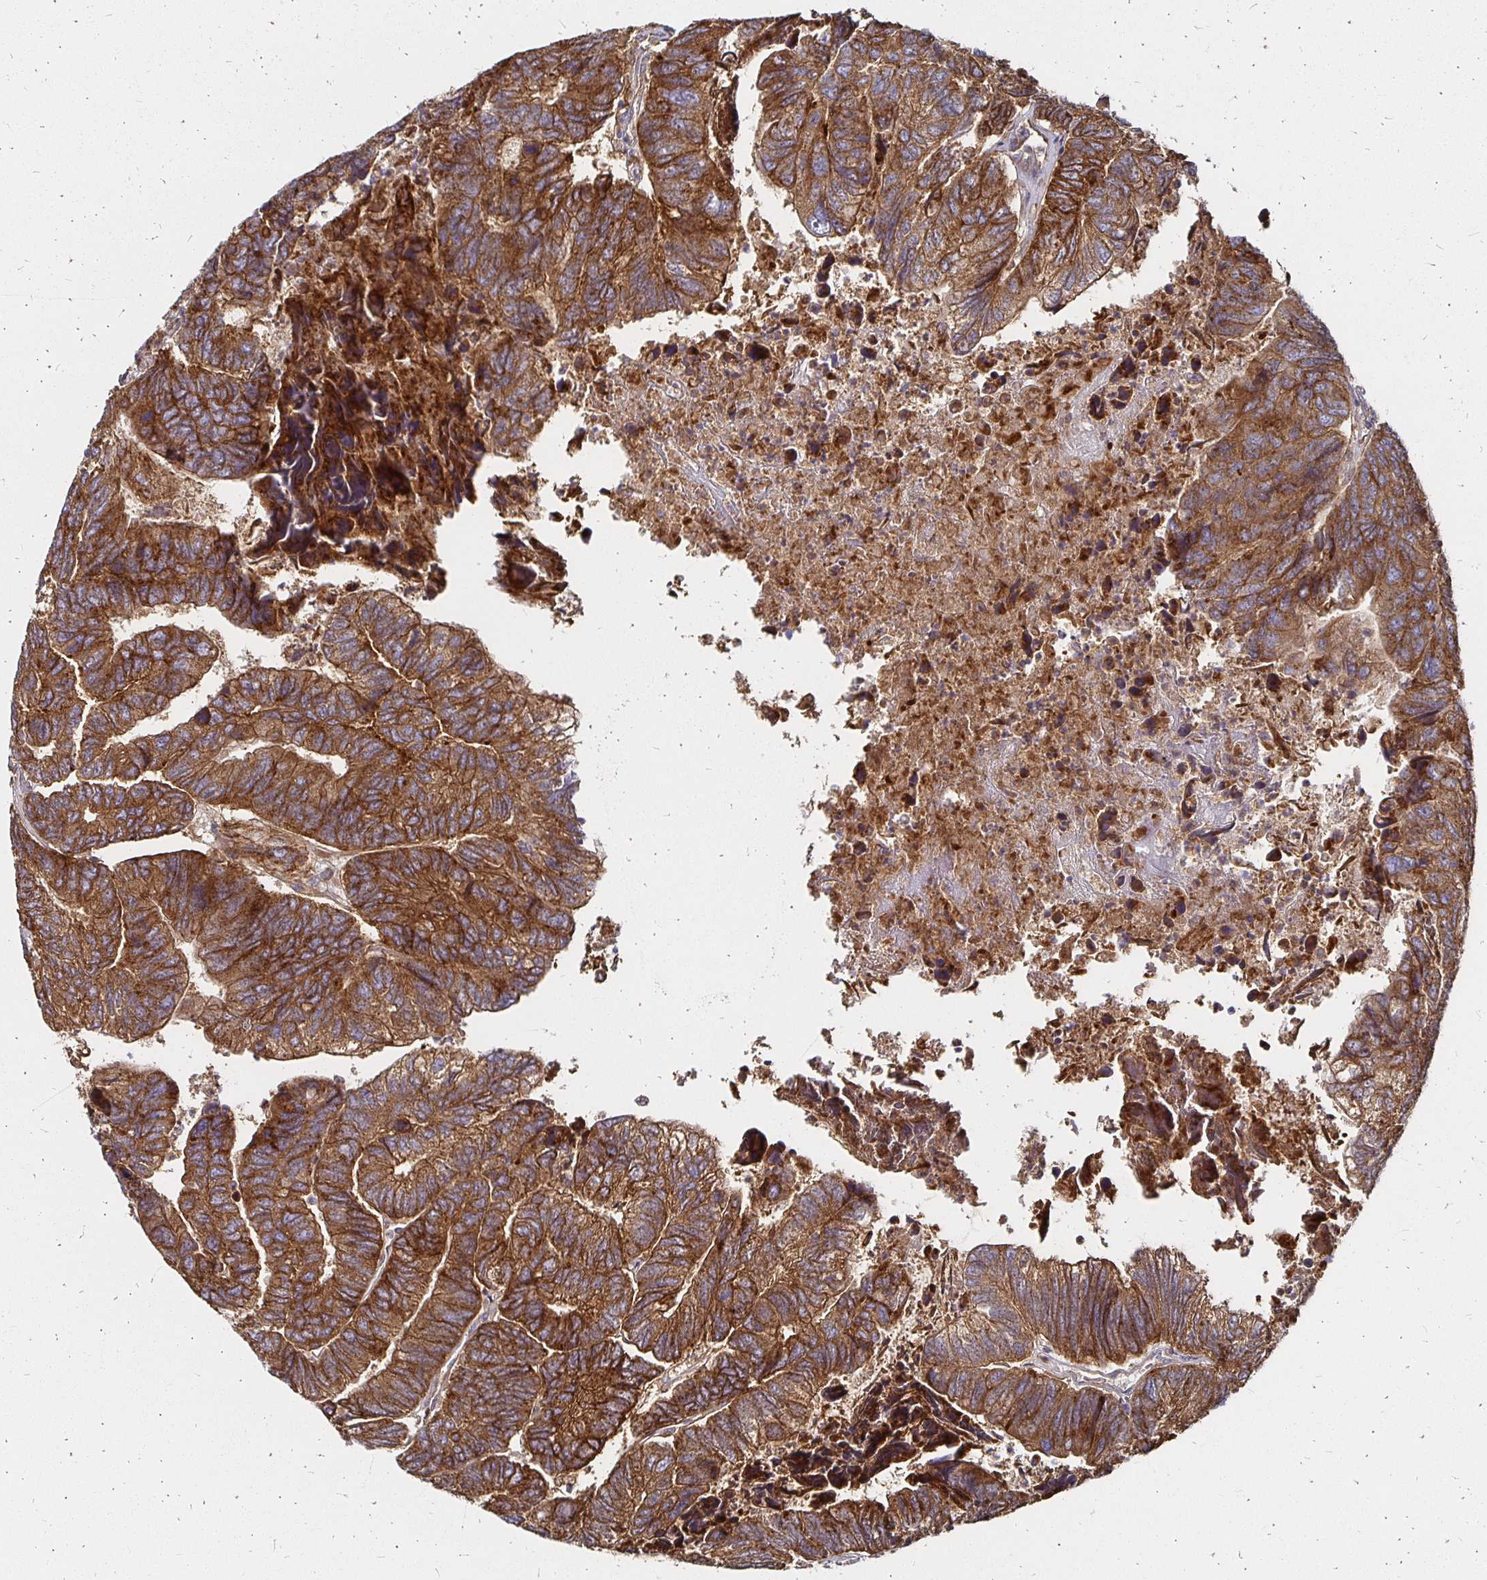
{"staining": {"intensity": "moderate", "quantity": ">75%", "location": "cytoplasmic/membranous"}, "tissue": "colorectal cancer", "cell_type": "Tumor cells", "image_type": "cancer", "snomed": [{"axis": "morphology", "description": "Adenocarcinoma, NOS"}, {"axis": "topography", "description": "Colon"}], "caption": "Adenocarcinoma (colorectal) tissue reveals moderate cytoplasmic/membranous staining in about >75% of tumor cells", "gene": "NCSTN", "patient": {"sex": "female", "age": 67}}